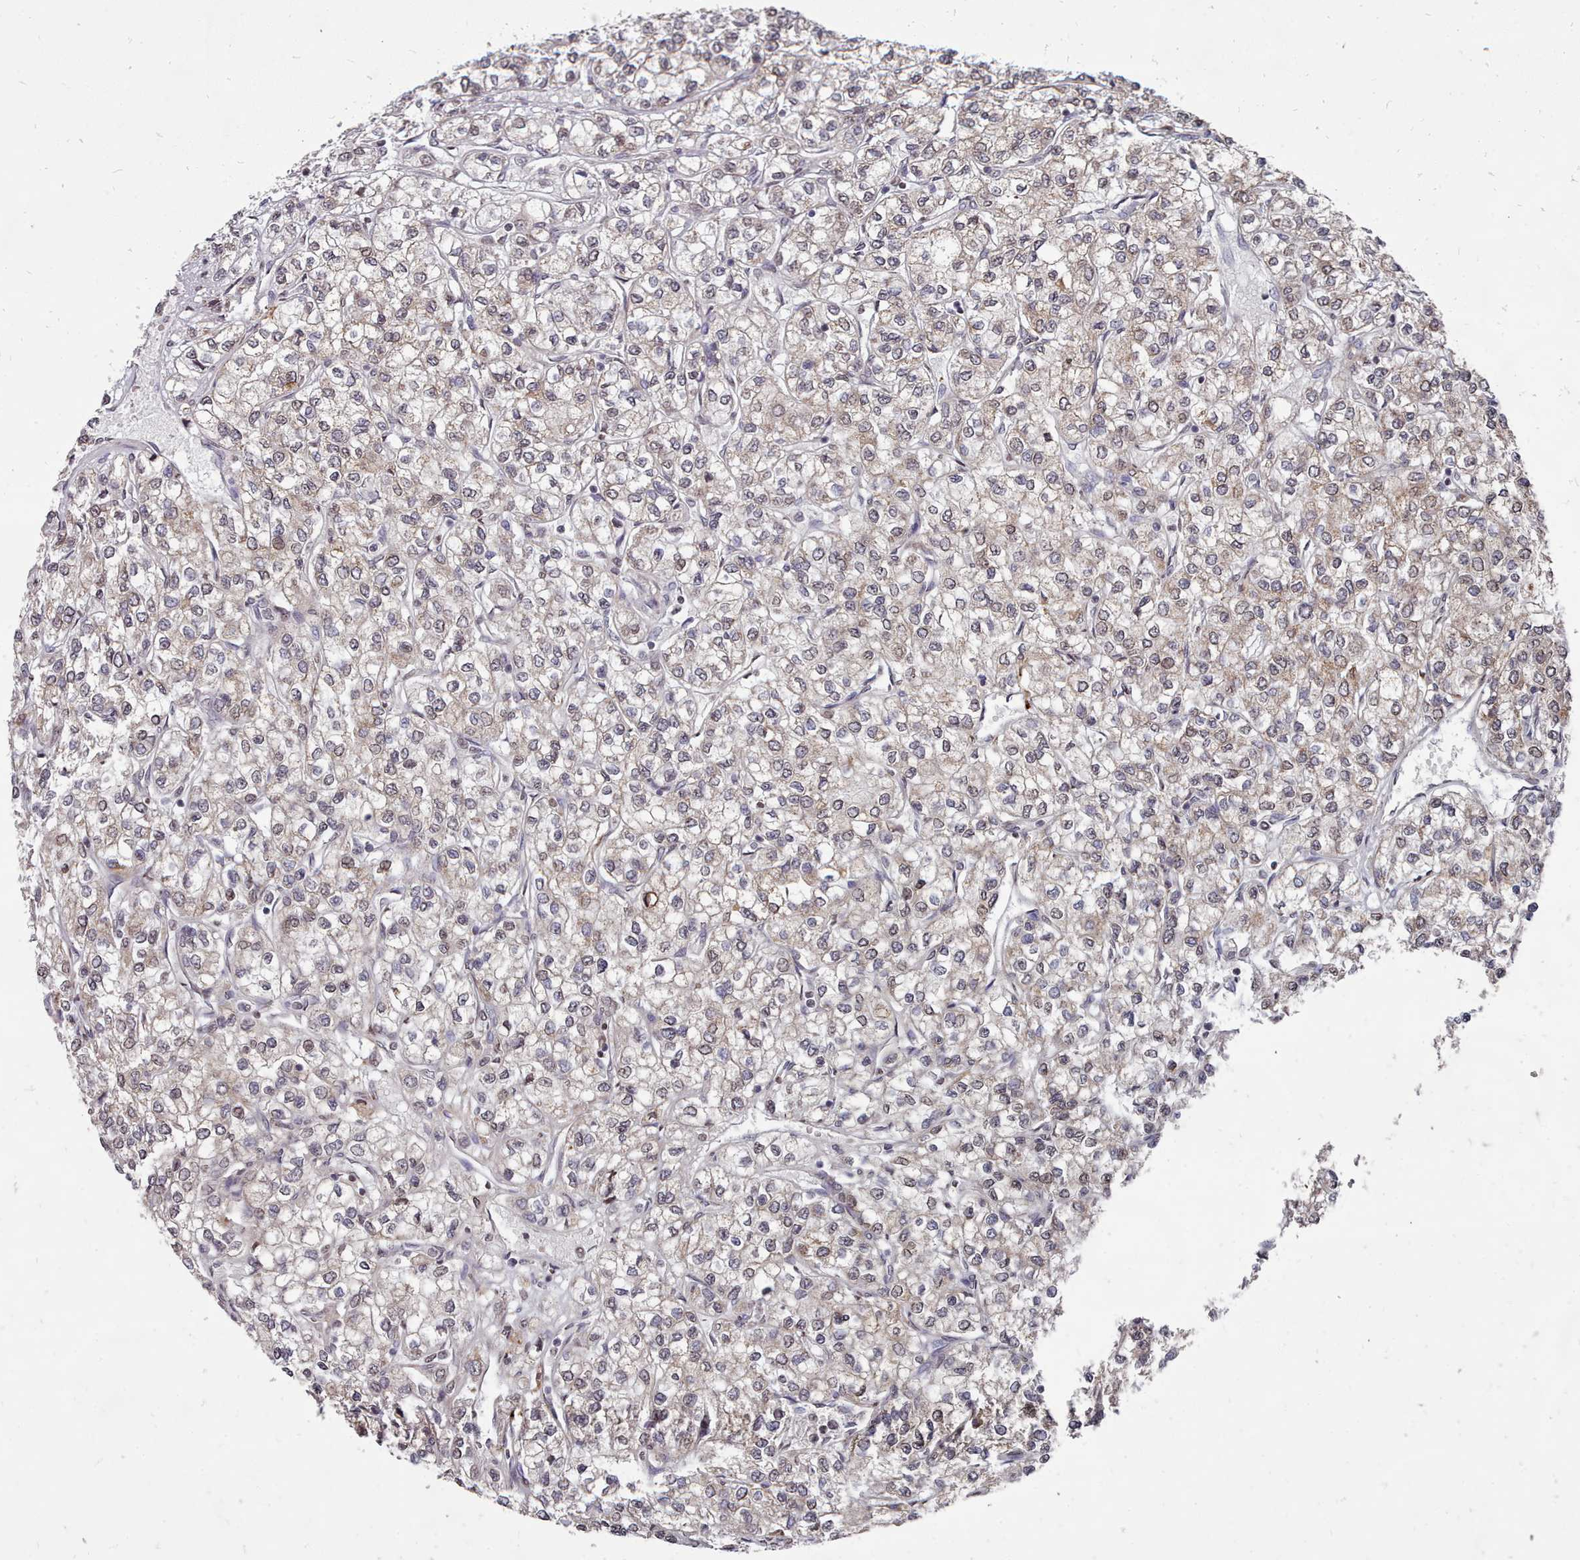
{"staining": {"intensity": "weak", "quantity": "<25%", "location": "cytoplasmic/membranous"}, "tissue": "renal cancer", "cell_type": "Tumor cells", "image_type": "cancer", "snomed": [{"axis": "morphology", "description": "Adenocarcinoma, NOS"}, {"axis": "topography", "description": "Kidney"}], "caption": "Immunohistochemistry (IHC) histopathology image of human renal adenocarcinoma stained for a protein (brown), which demonstrates no positivity in tumor cells.", "gene": "ACKR3", "patient": {"sex": "male", "age": 80}}